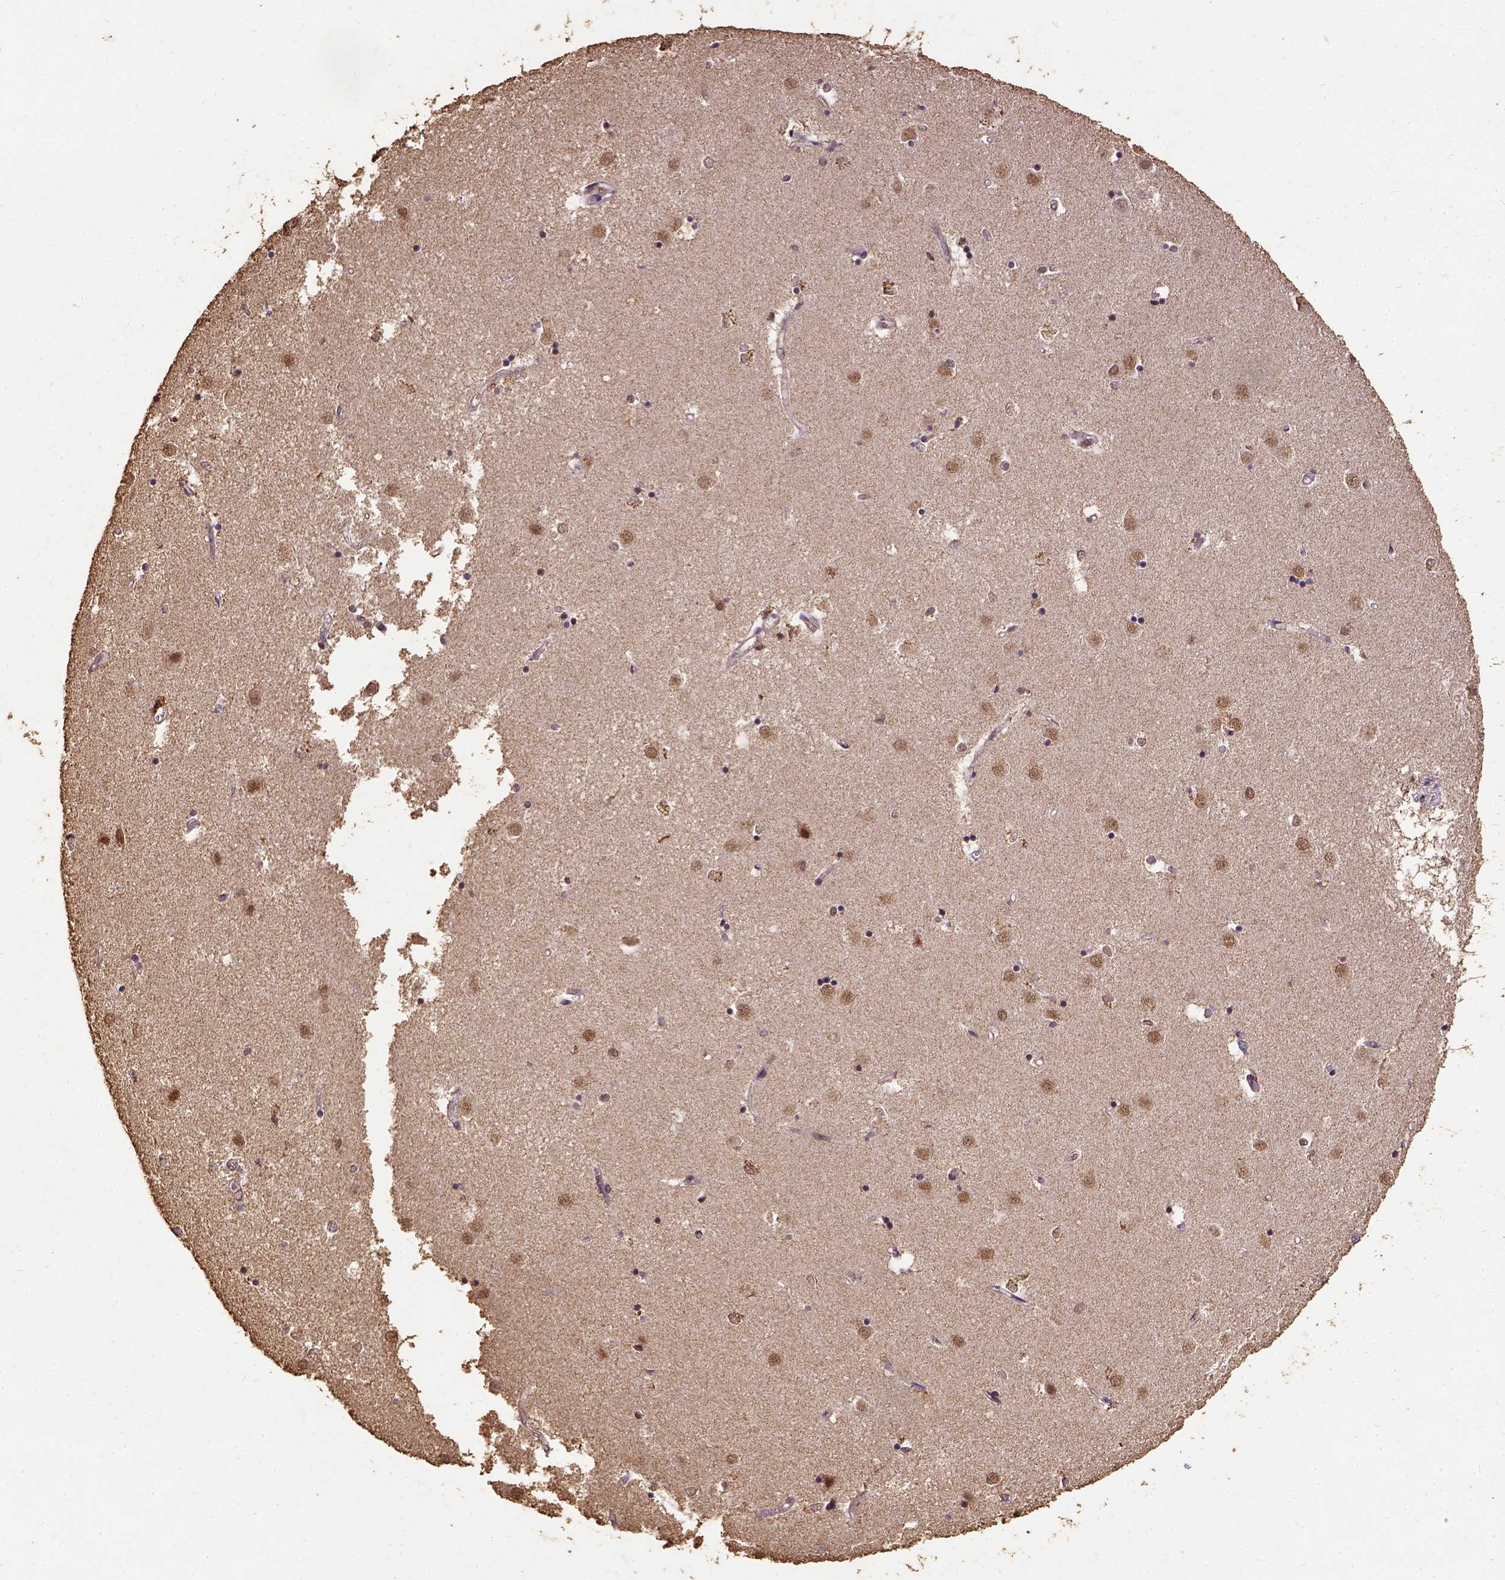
{"staining": {"intensity": "strong", "quantity": "25%-75%", "location": "nuclear"}, "tissue": "caudate", "cell_type": "Glial cells", "image_type": "normal", "snomed": [{"axis": "morphology", "description": "Normal tissue, NOS"}, {"axis": "topography", "description": "Lateral ventricle wall"}], "caption": "Approximately 25%-75% of glial cells in unremarkable caudate exhibit strong nuclear protein expression as visualized by brown immunohistochemical staining.", "gene": "NACC1", "patient": {"sex": "male", "age": 54}}